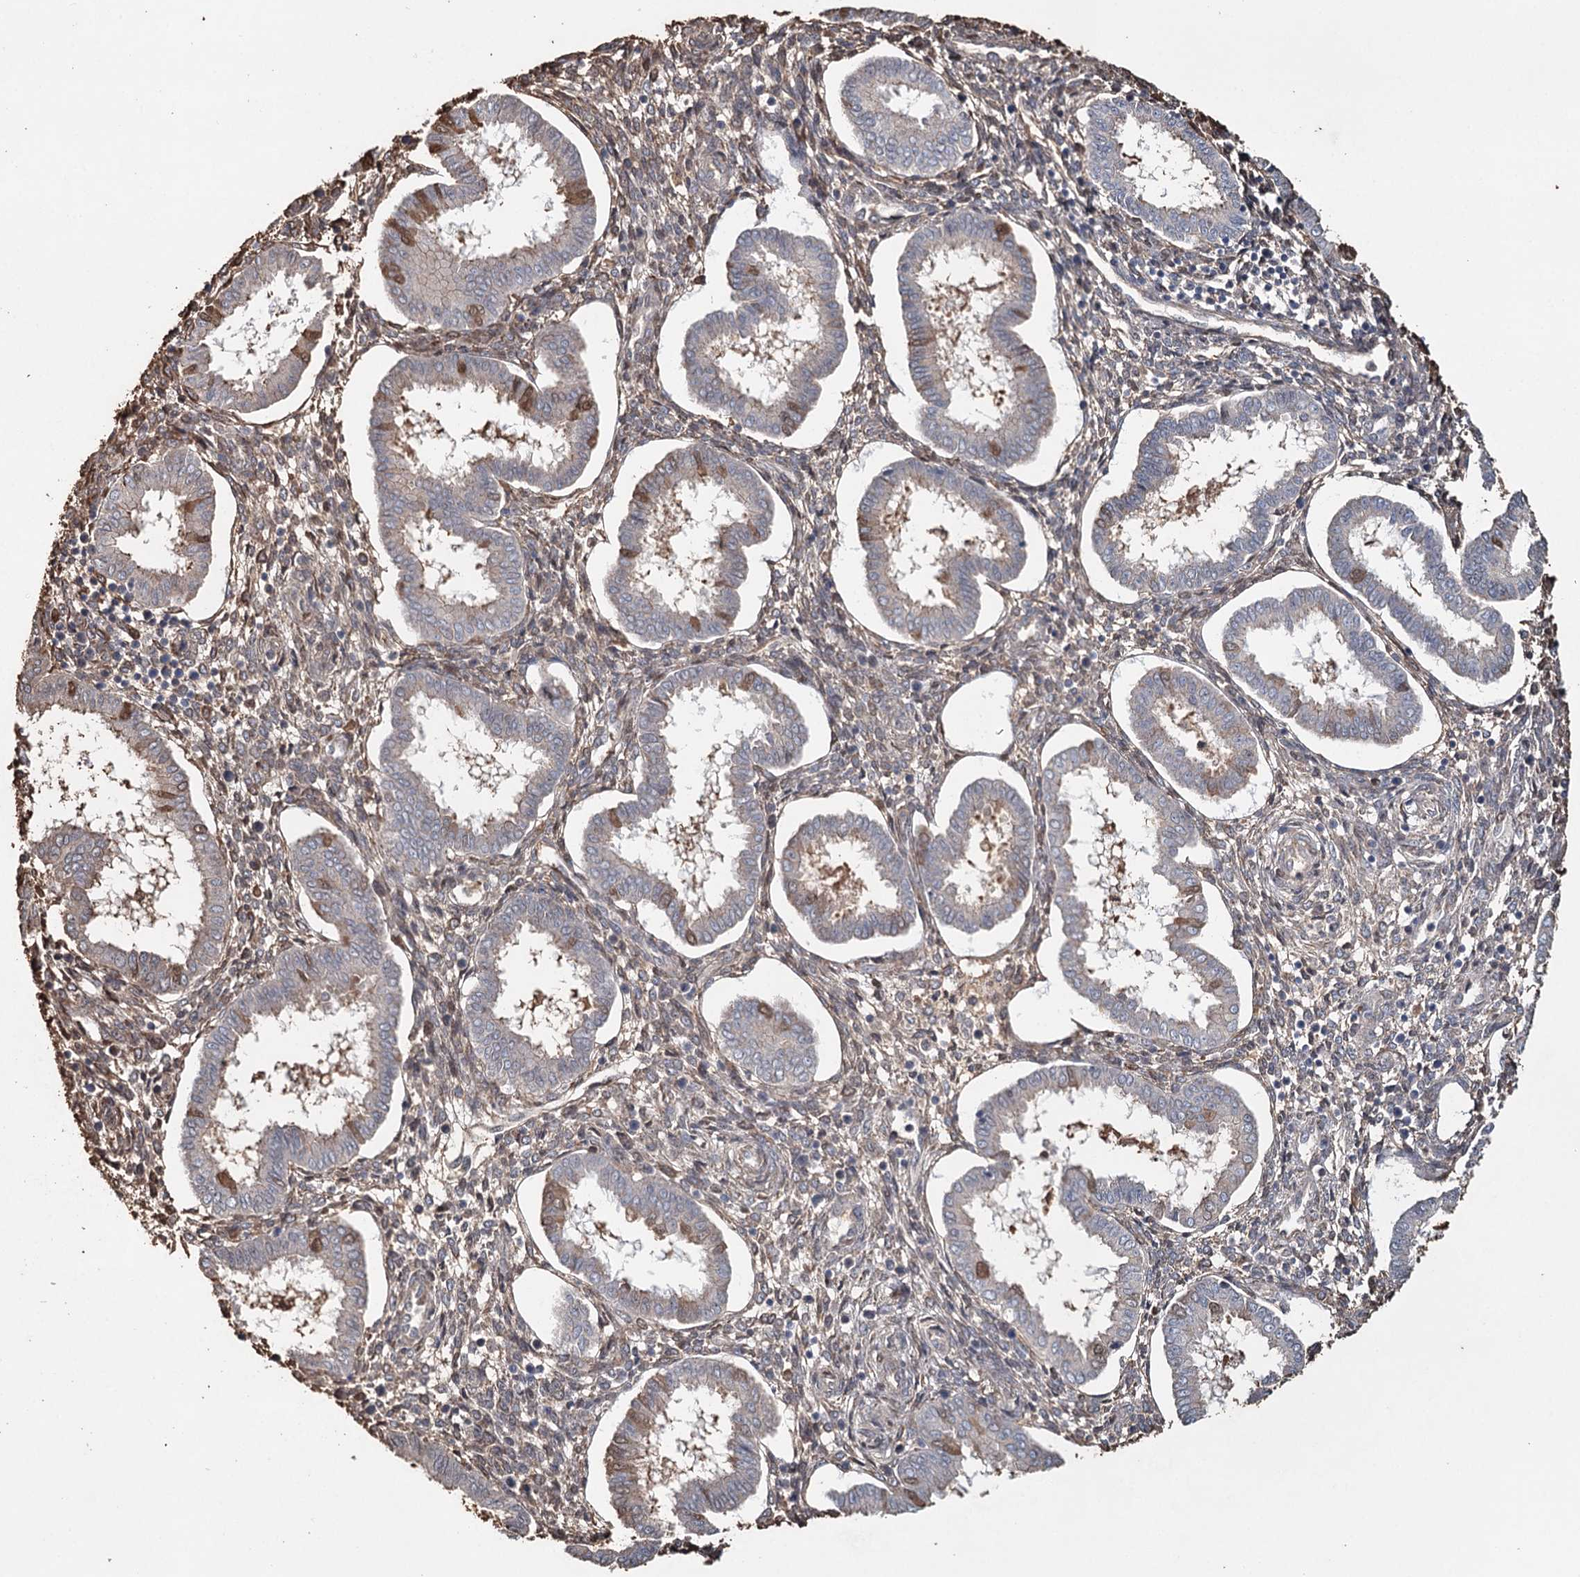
{"staining": {"intensity": "weak", "quantity": ">75%", "location": "cytoplasmic/membranous"}, "tissue": "endometrium", "cell_type": "Cells in endometrial stroma", "image_type": "normal", "snomed": [{"axis": "morphology", "description": "Normal tissue, NOS"}, {"axis": "topography", "description": "Endometrium"}], "caption": "Human endometrium stained with a brown dye shows weak cytoplasmic/membranous positive positivity in approximately >75% of cells in endometrial stroma.", "gene": "SYVN1", "patient": {"sex": "female", "age": 24}}